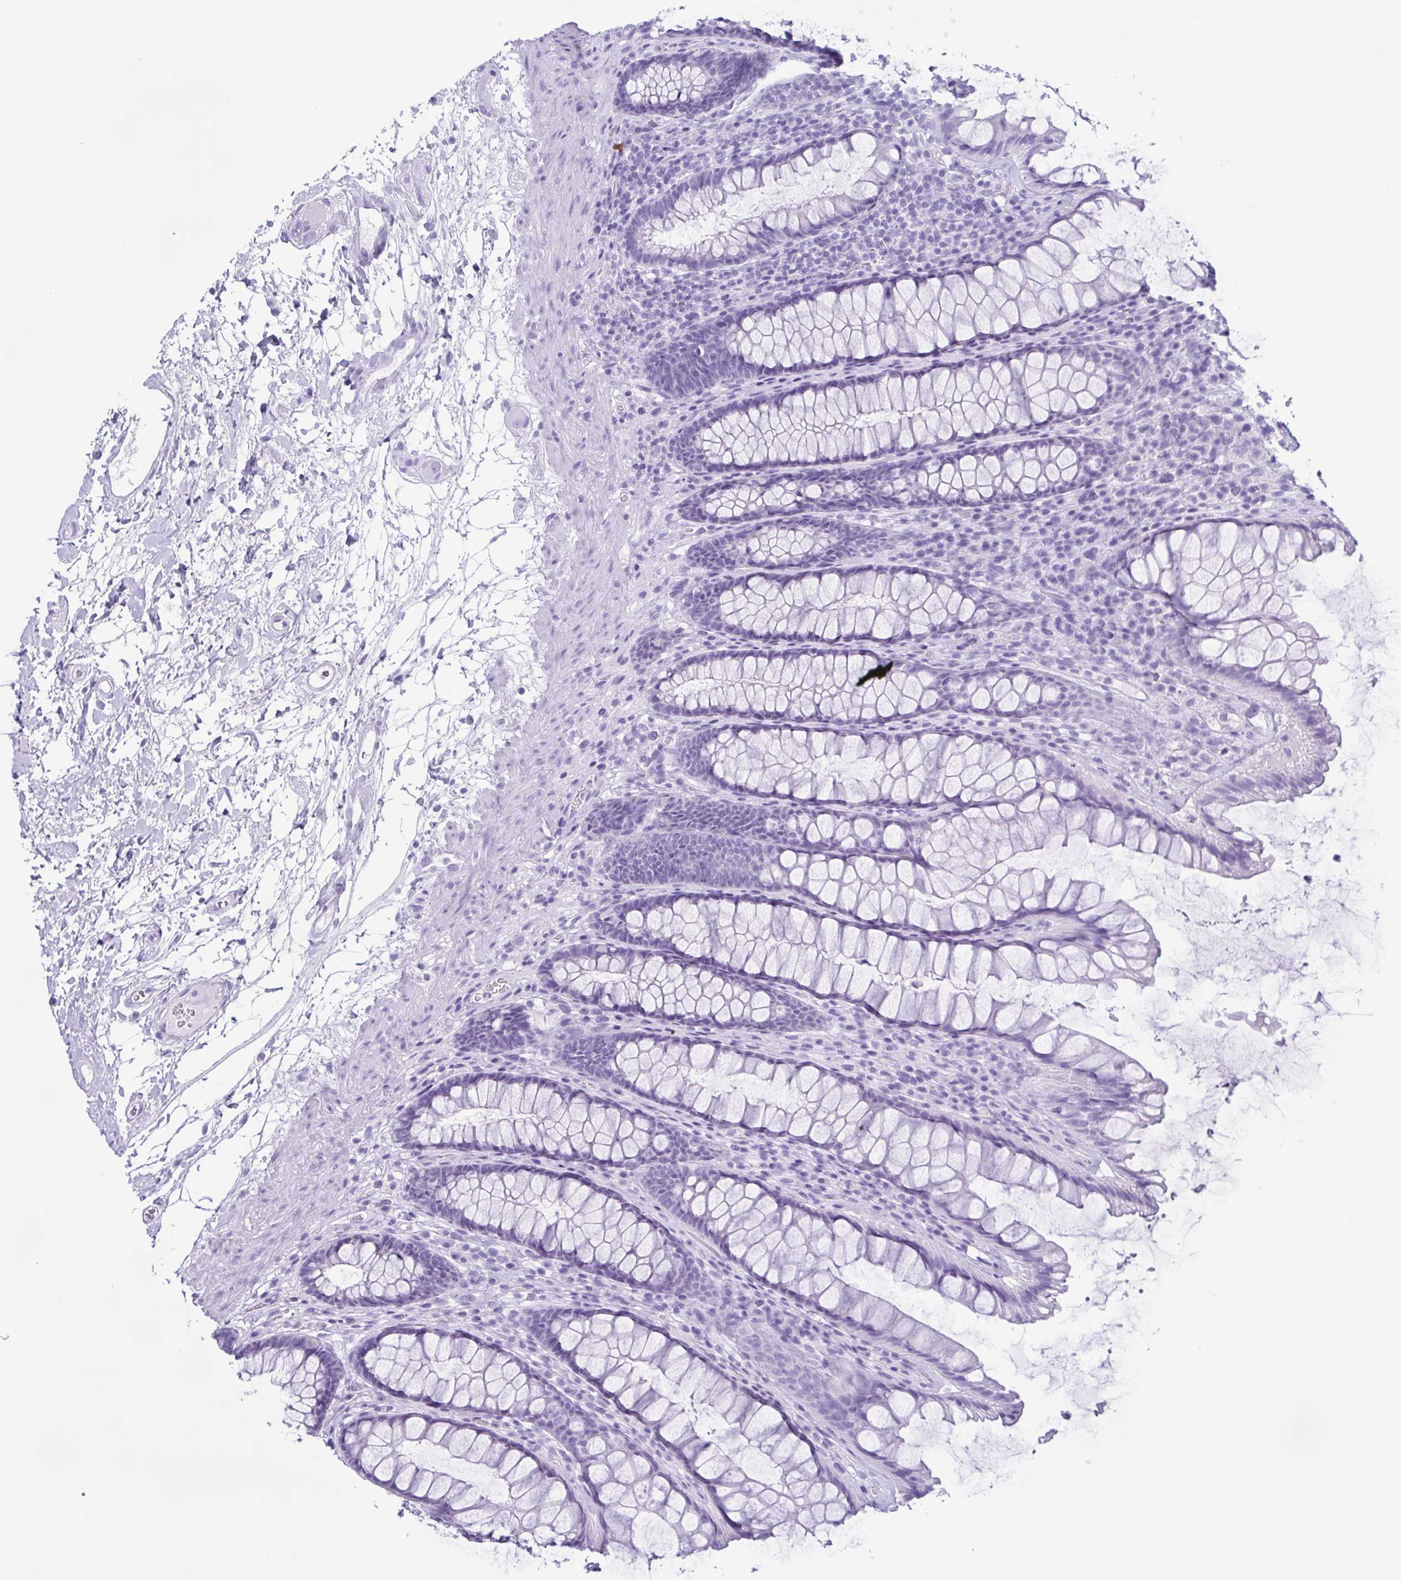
{"staining": {"intensity": "negative", "quantity": "none", "location": "none"}, "tissue": "rectum", "cell_type": "Glandular cells", "image_type": "normal", "snomed": [{"axis": "morphology", "description": "Normal tissue, NOS"}, {"axis": "topography", "description": "Rectum"}], "caption": "This histopathology image is of unremarkable rectum stained with immunohistochemistry (IHC) to label a protein in brown with the nuclei are counter-stained blue. There is no staining in glandular cells.", "gene": "LTF", "patient": {"sex": "male", "age": 72}}